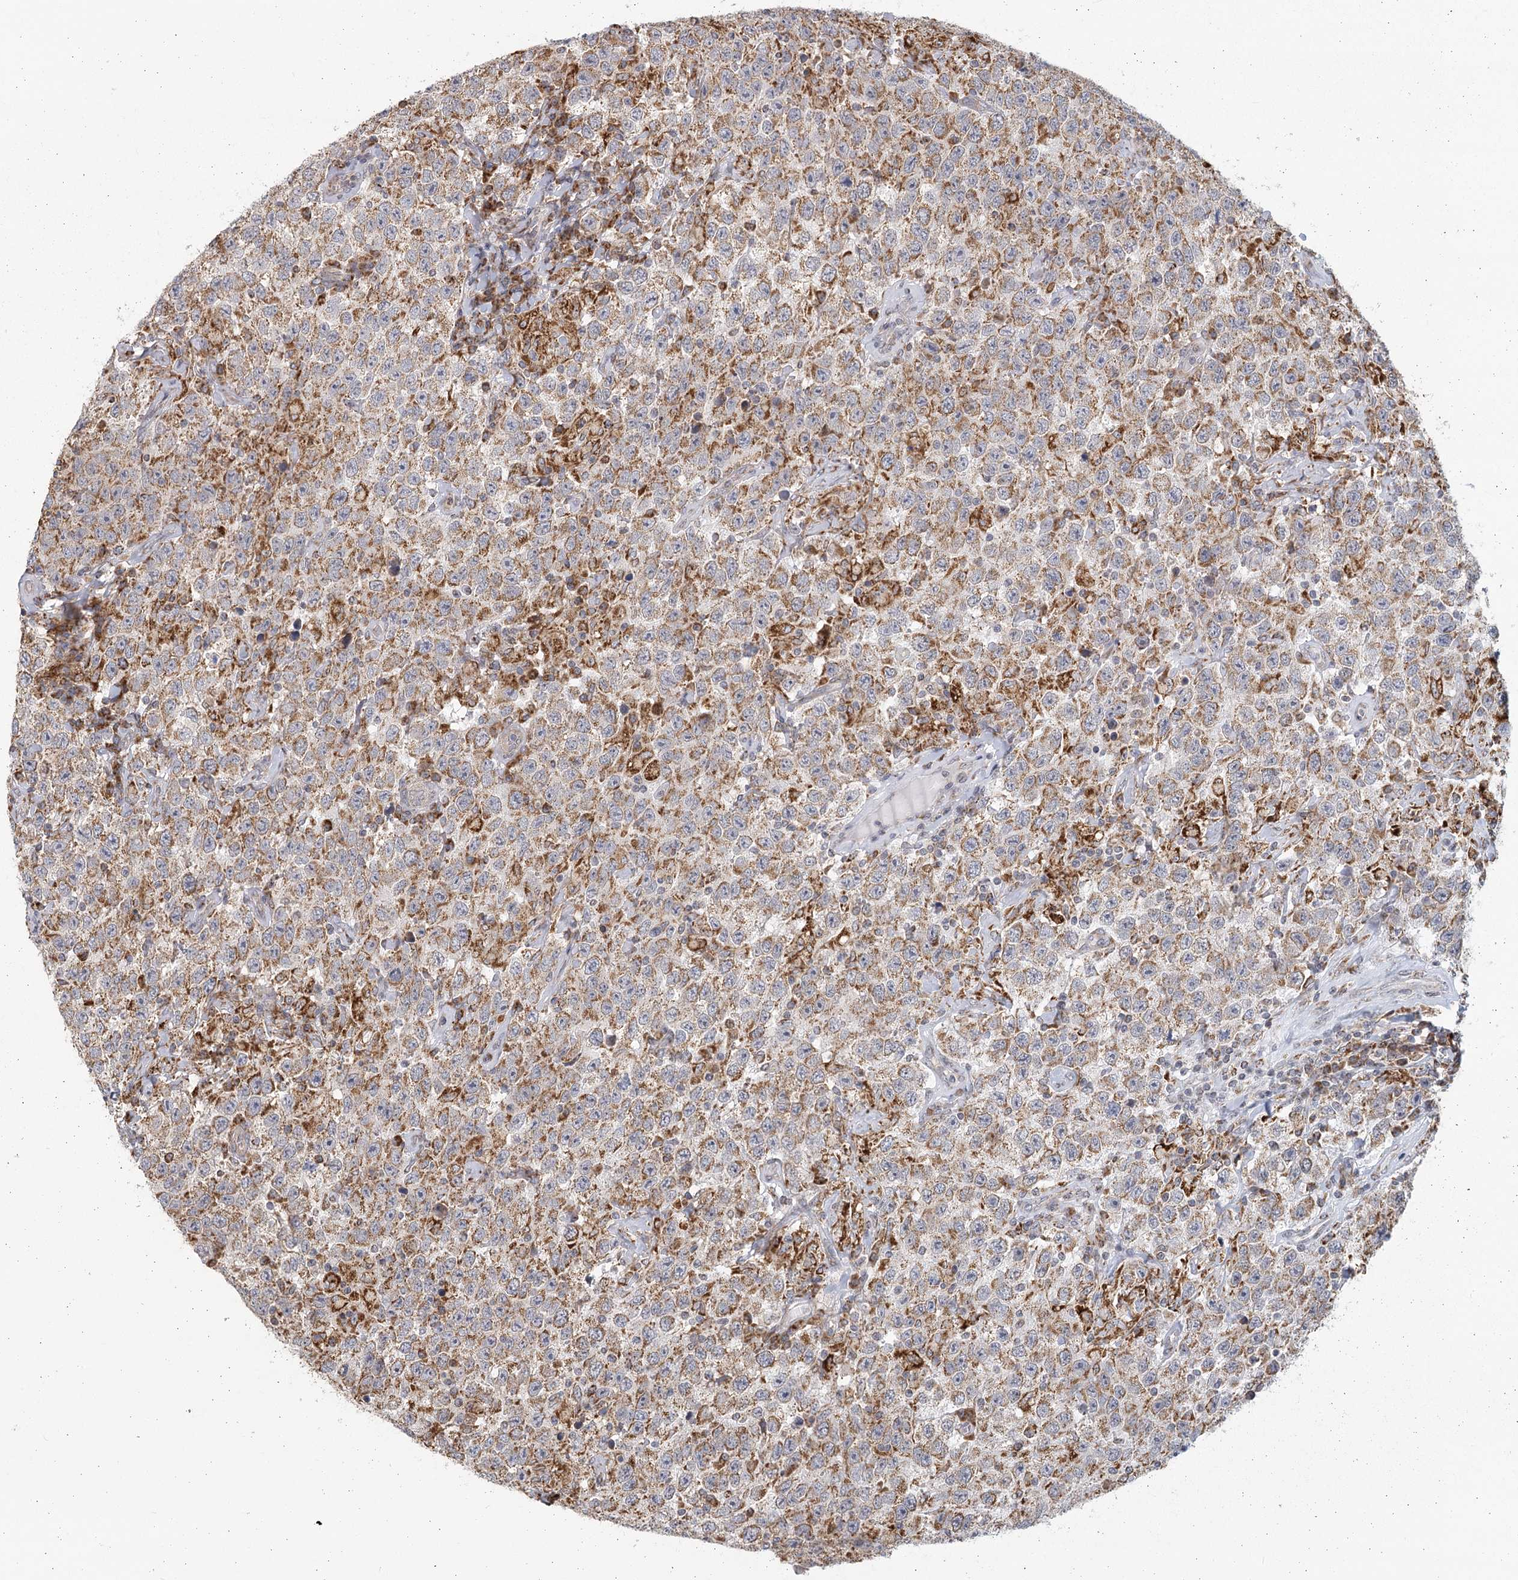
{"staining": {"intensity": "moderate", "quantity": "25%-75%", "location": "cytoplasmic/membranous"}, "tissue": "testis cancer", "cell_type": "Tumor cells", "image_type": "cancer", "snomed": [{"axis": "morphology", "description": "Seminoma, NOS"}, {"axis": "topography", "description": "Testis"}], "caption": "This image reveals testis cancer stained with immunohistochemistry (IHC) to label a protein in brown. The cytoplasmic/membranous of tumor cells show moderate positivity for the protein. Nuclei are counter-stained blue.", "gene": "LACTB", "patient": {"sex": "male", "age": 41}}